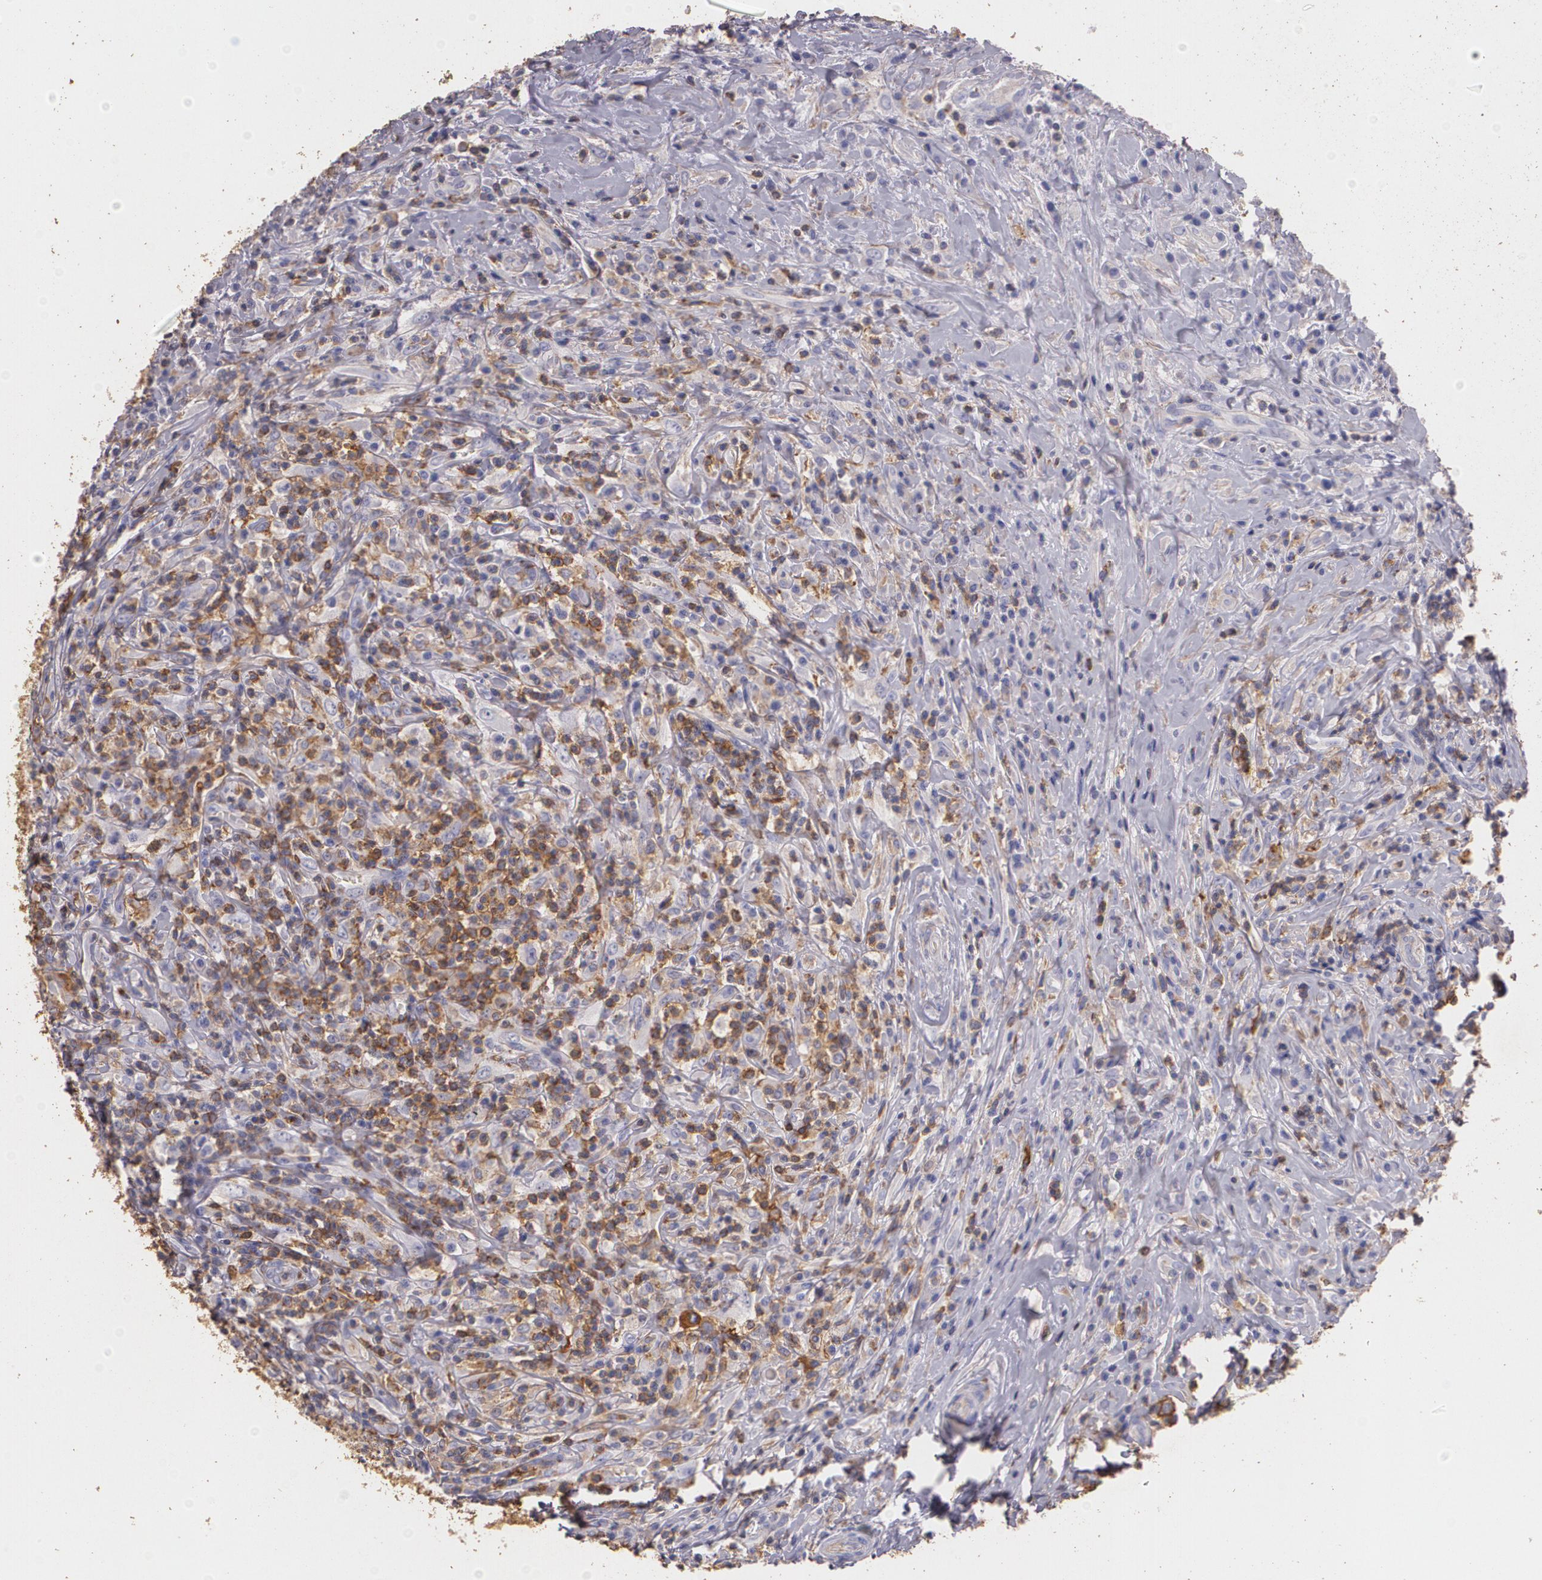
{"staining": {"intensity": "moderate", "quantity": "25%-75%", "location": "cytoplasmic/membranous"}, "tissue": "lymphoma", "cell_type": "Tumor cells", "image_type": "cancer", "snomed": [{"axis": "morphology", "description": "Hodgkin's disease, NOS"}, {"axis": "topography", "description": "Lymph node"}], "caption": "The histopathology image demonstrates staining of lymphoma, revealing moderate cytoplasmic/membranous protein expression (brown color) within tumor cells.", "gene": "TGFBR1", "patient": {"sex": "female", "age": 25}}